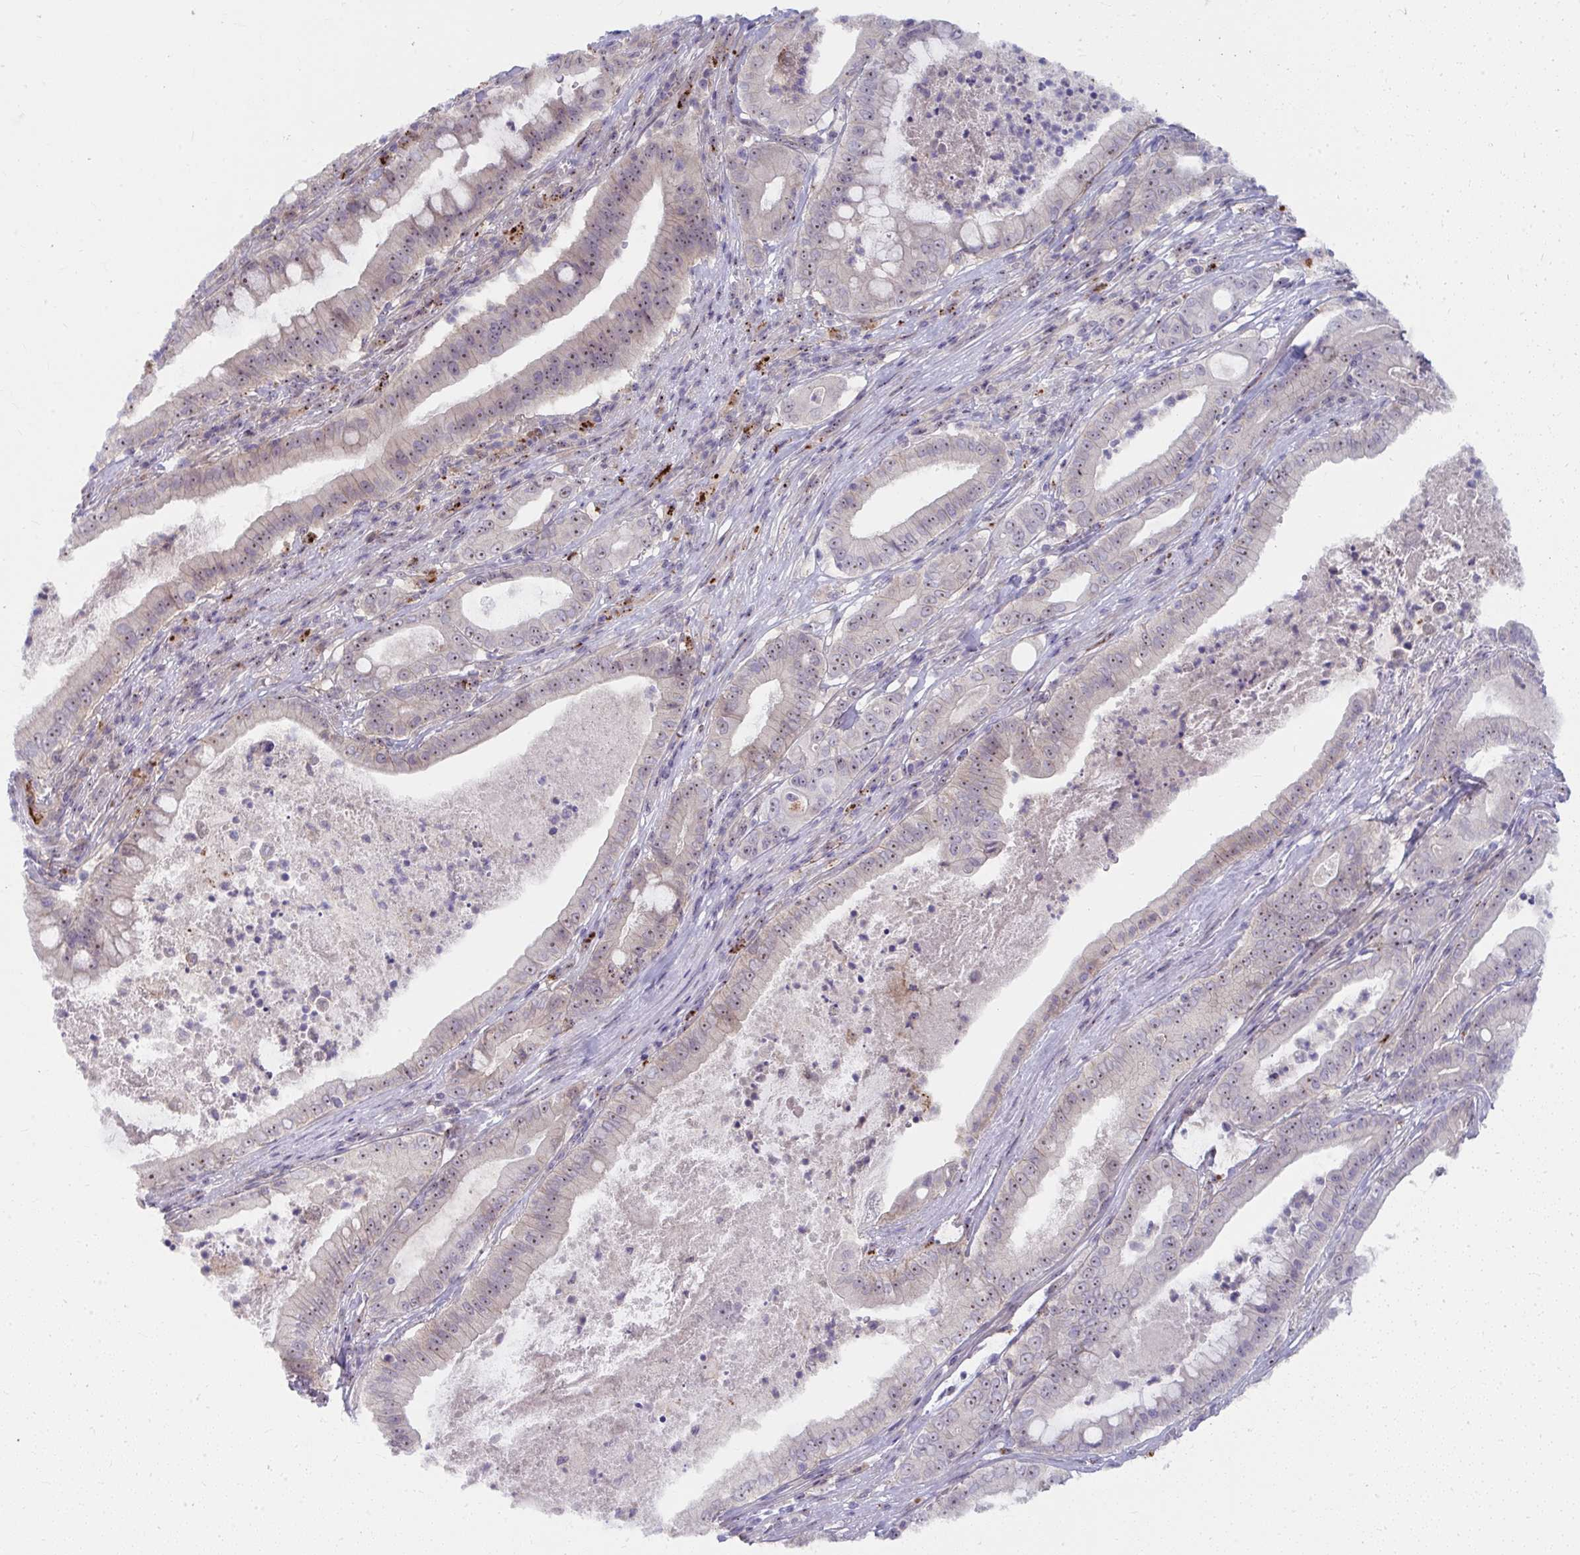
{"staining": {"intensity": "weak", "quantity": ">75%", "location": "nuclear"}, "tissue": "pancreatic cancer", "cell_type": "Tumor cells", "image_type": "cancer", "snomed": [{"axis": "morphology", "description": "Adenocarcinoma, NOS"}, {"axis": "topography", "description": "Pancreas"}], "caption": "Immunohistochemistry histopathology image of pancreatic cancer stained for a protein (brown), which demonstrates low levels of weak nuclear positivity in about >75% of tumor cells.", "gene": "MUS81", "patient": {"sex": "male", "age": 71}}